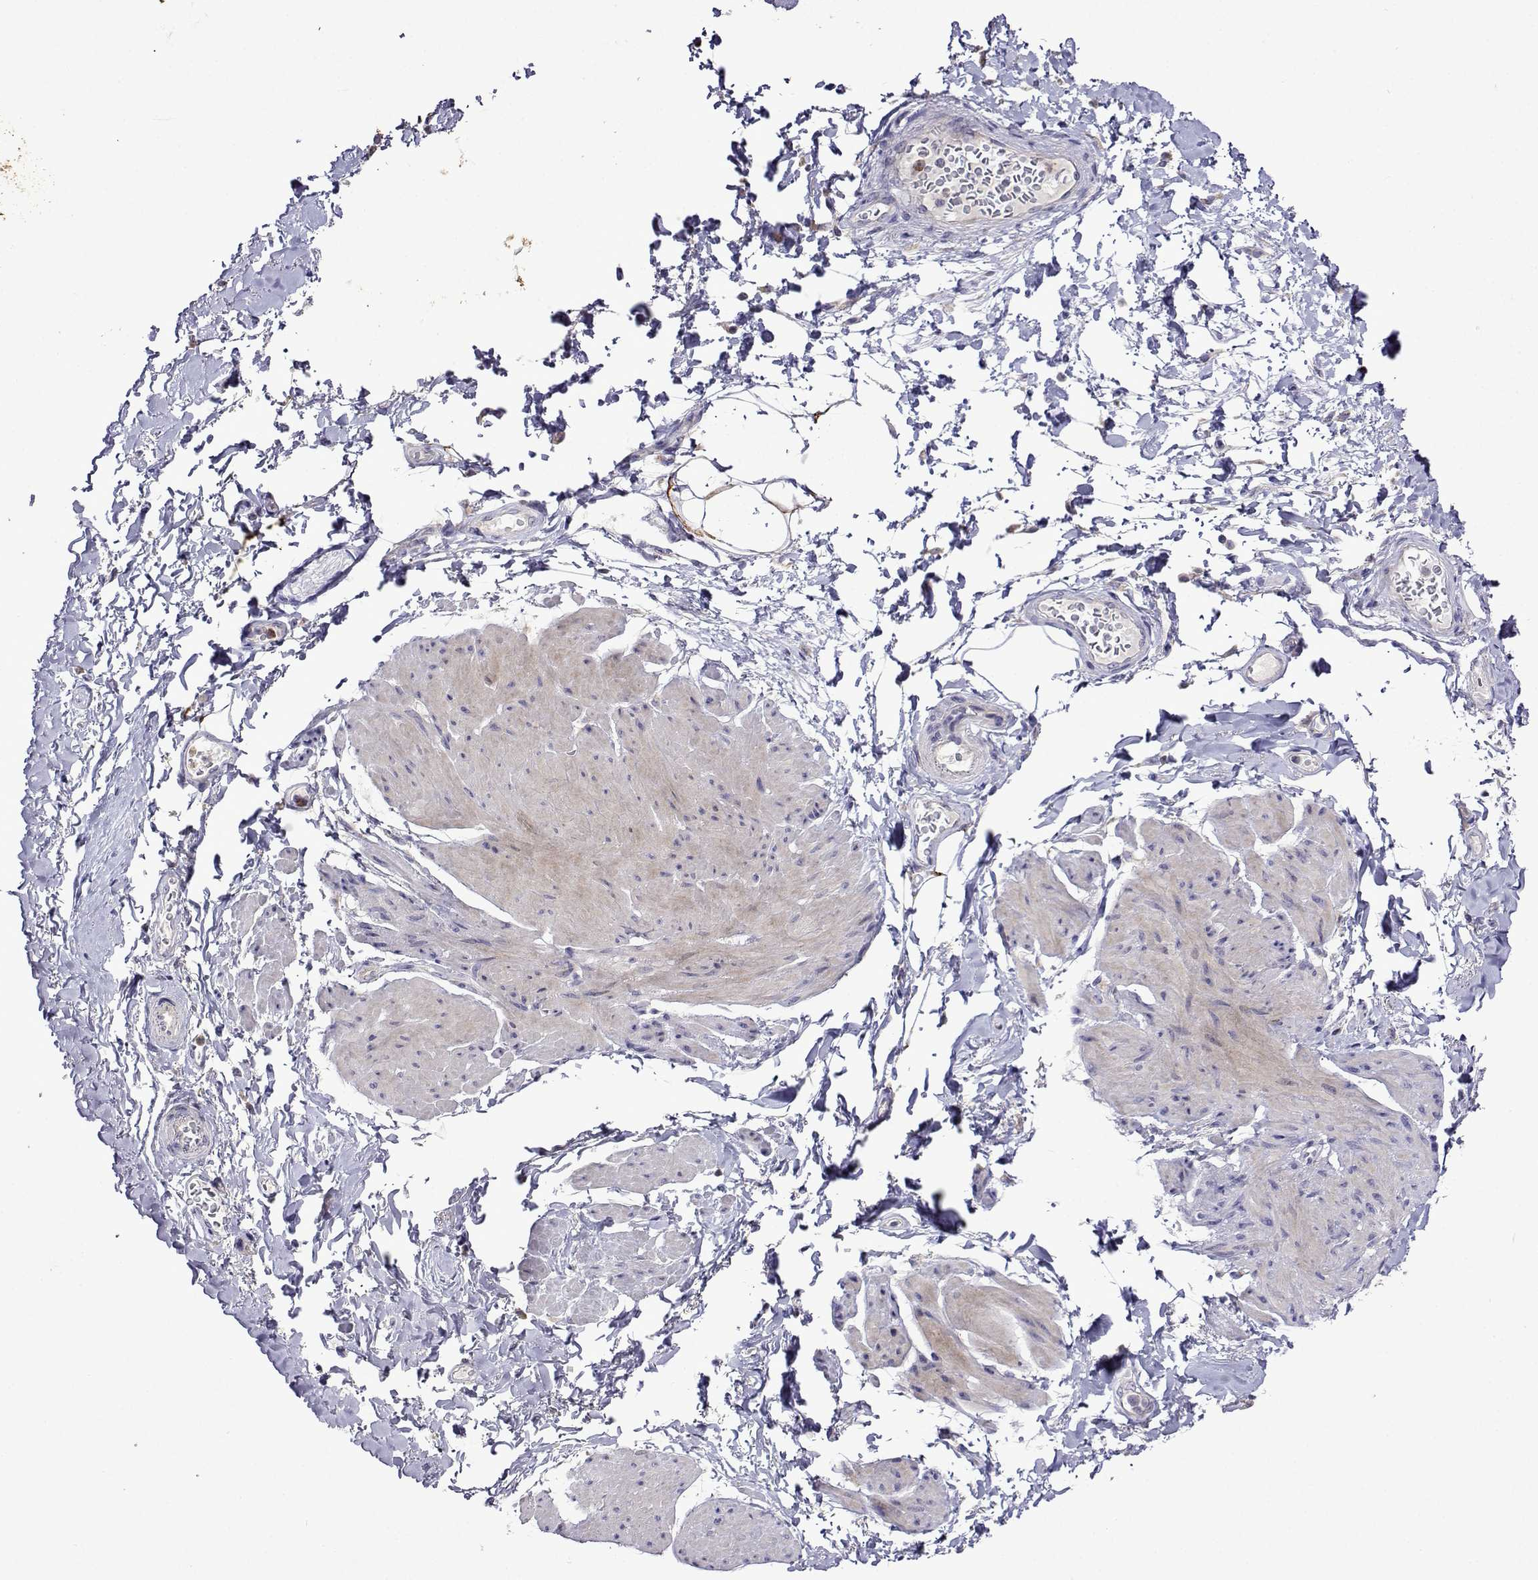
{"staining": {"intensity": "negative", "quantity": "none", "location": "none"}, "tissue": "adipose tissue", "cell_type": "Adipocytes", "image_type": "normal", "snomed": [{"axis": "morphology", "description": "Normal tissue, NOS"}, {"axis": "topography", "description": "Urinary bladder"}, {"axis": "topography", "description": "Peripheral nerve tissue"}], "caption": "Histopathology image shows no protein staining in adipocytes of unremarkable adipose tissue.", "gene": "SULT2A1", "patient": {"sex": "female", "age": 60}}